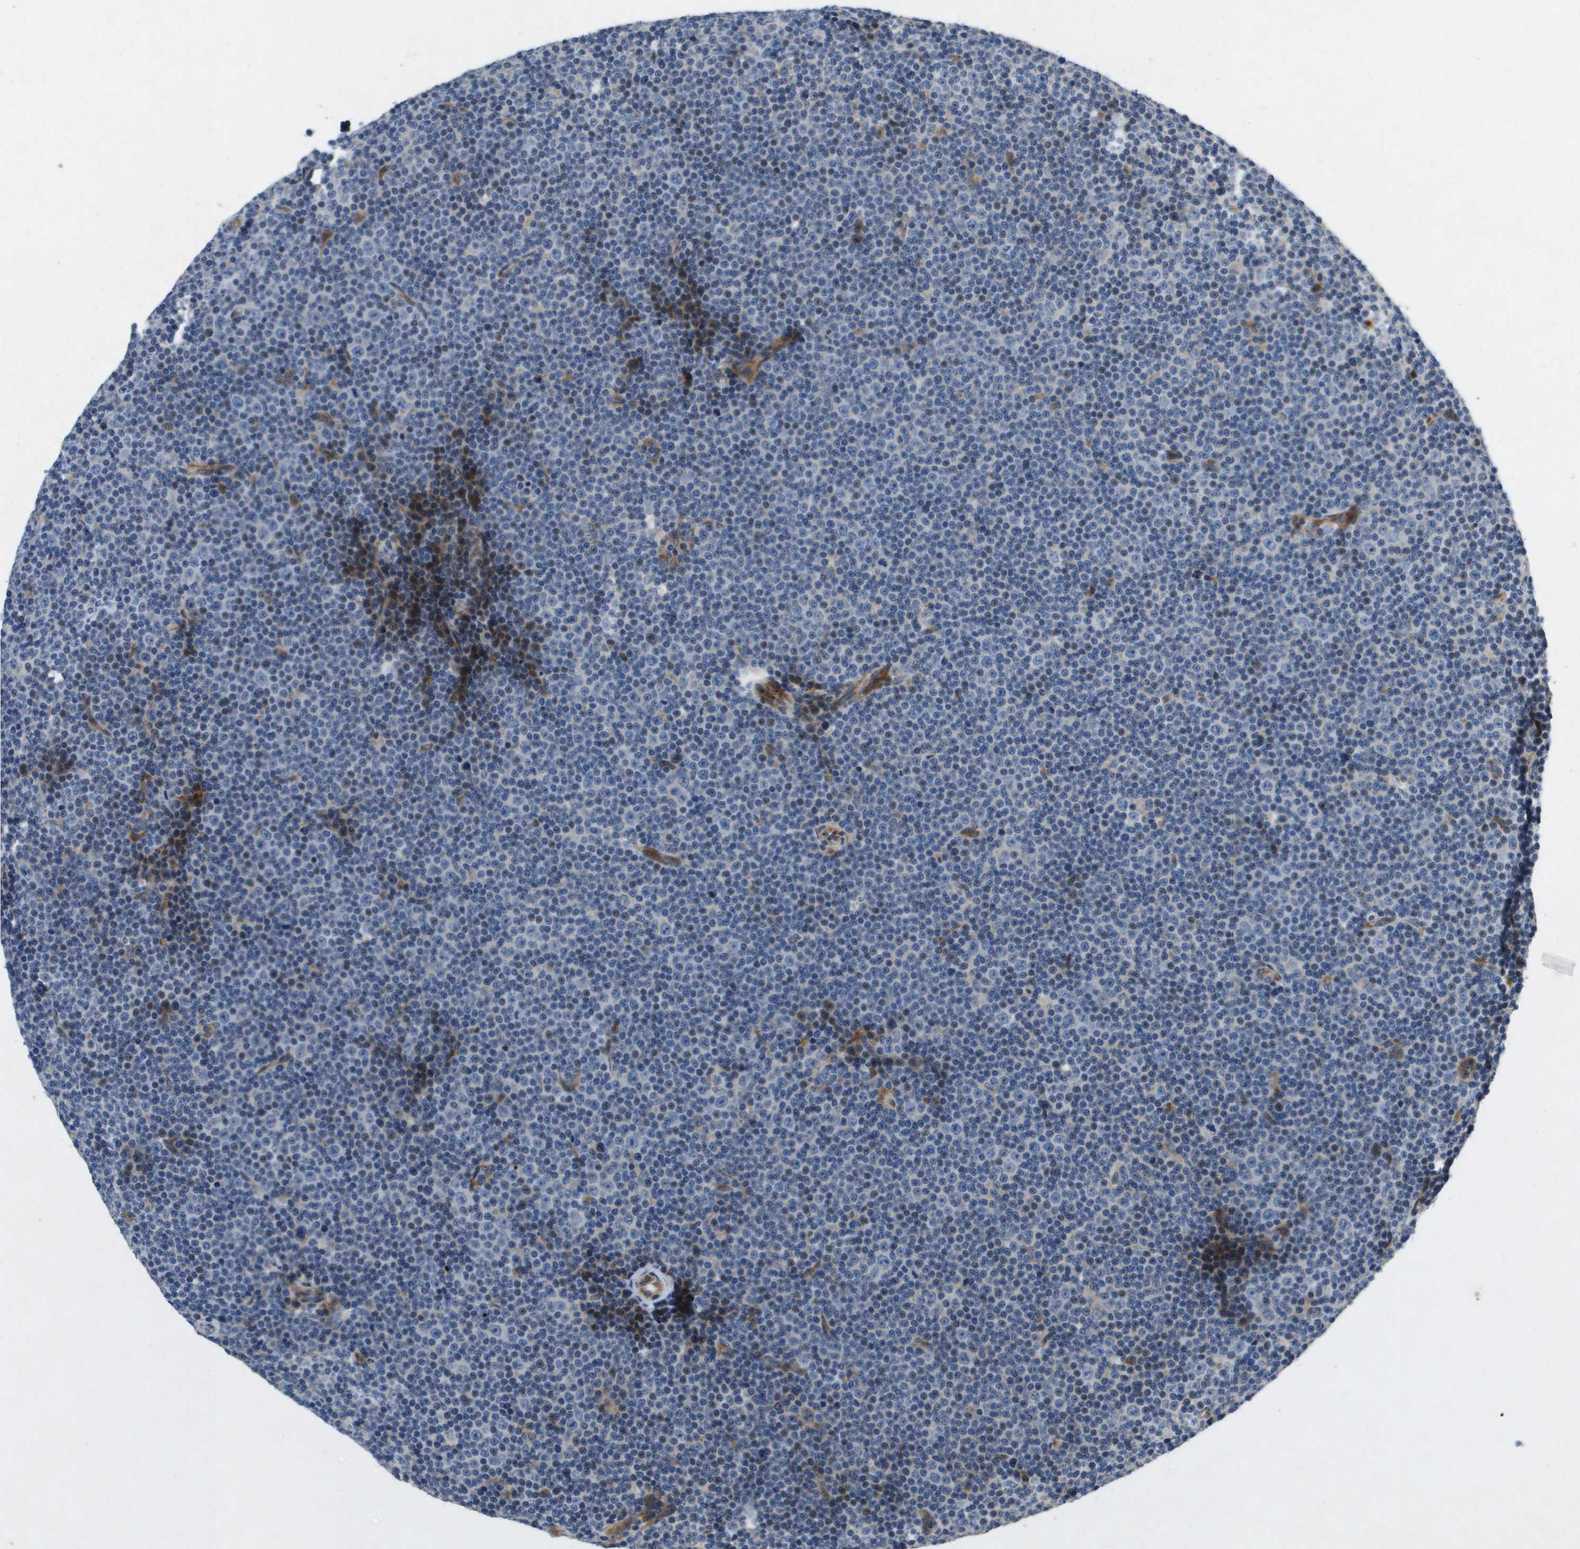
{"staining": {"intensity": "negative", "quantity": "none", "location": "none"}, "tissue": "lymphoma", "cell_type": "Tumor cells", "image_type": "cancer", "snomed": [{"axis": "morphology", "description": "Malignant lymphoma, non-Hodgkin's type, Low grade"}, {"axis": "topography", "description": "Lymph node"}], "caption": "This is a histopathology image of immunohistochemistry (IHC) staining of malignant lymphoma, non-Hodgkin's type (low-grade), which shows no staining in tumor cells.", "gene": "ENTPD2", "patient": {"sex": "female", "age": 67}}